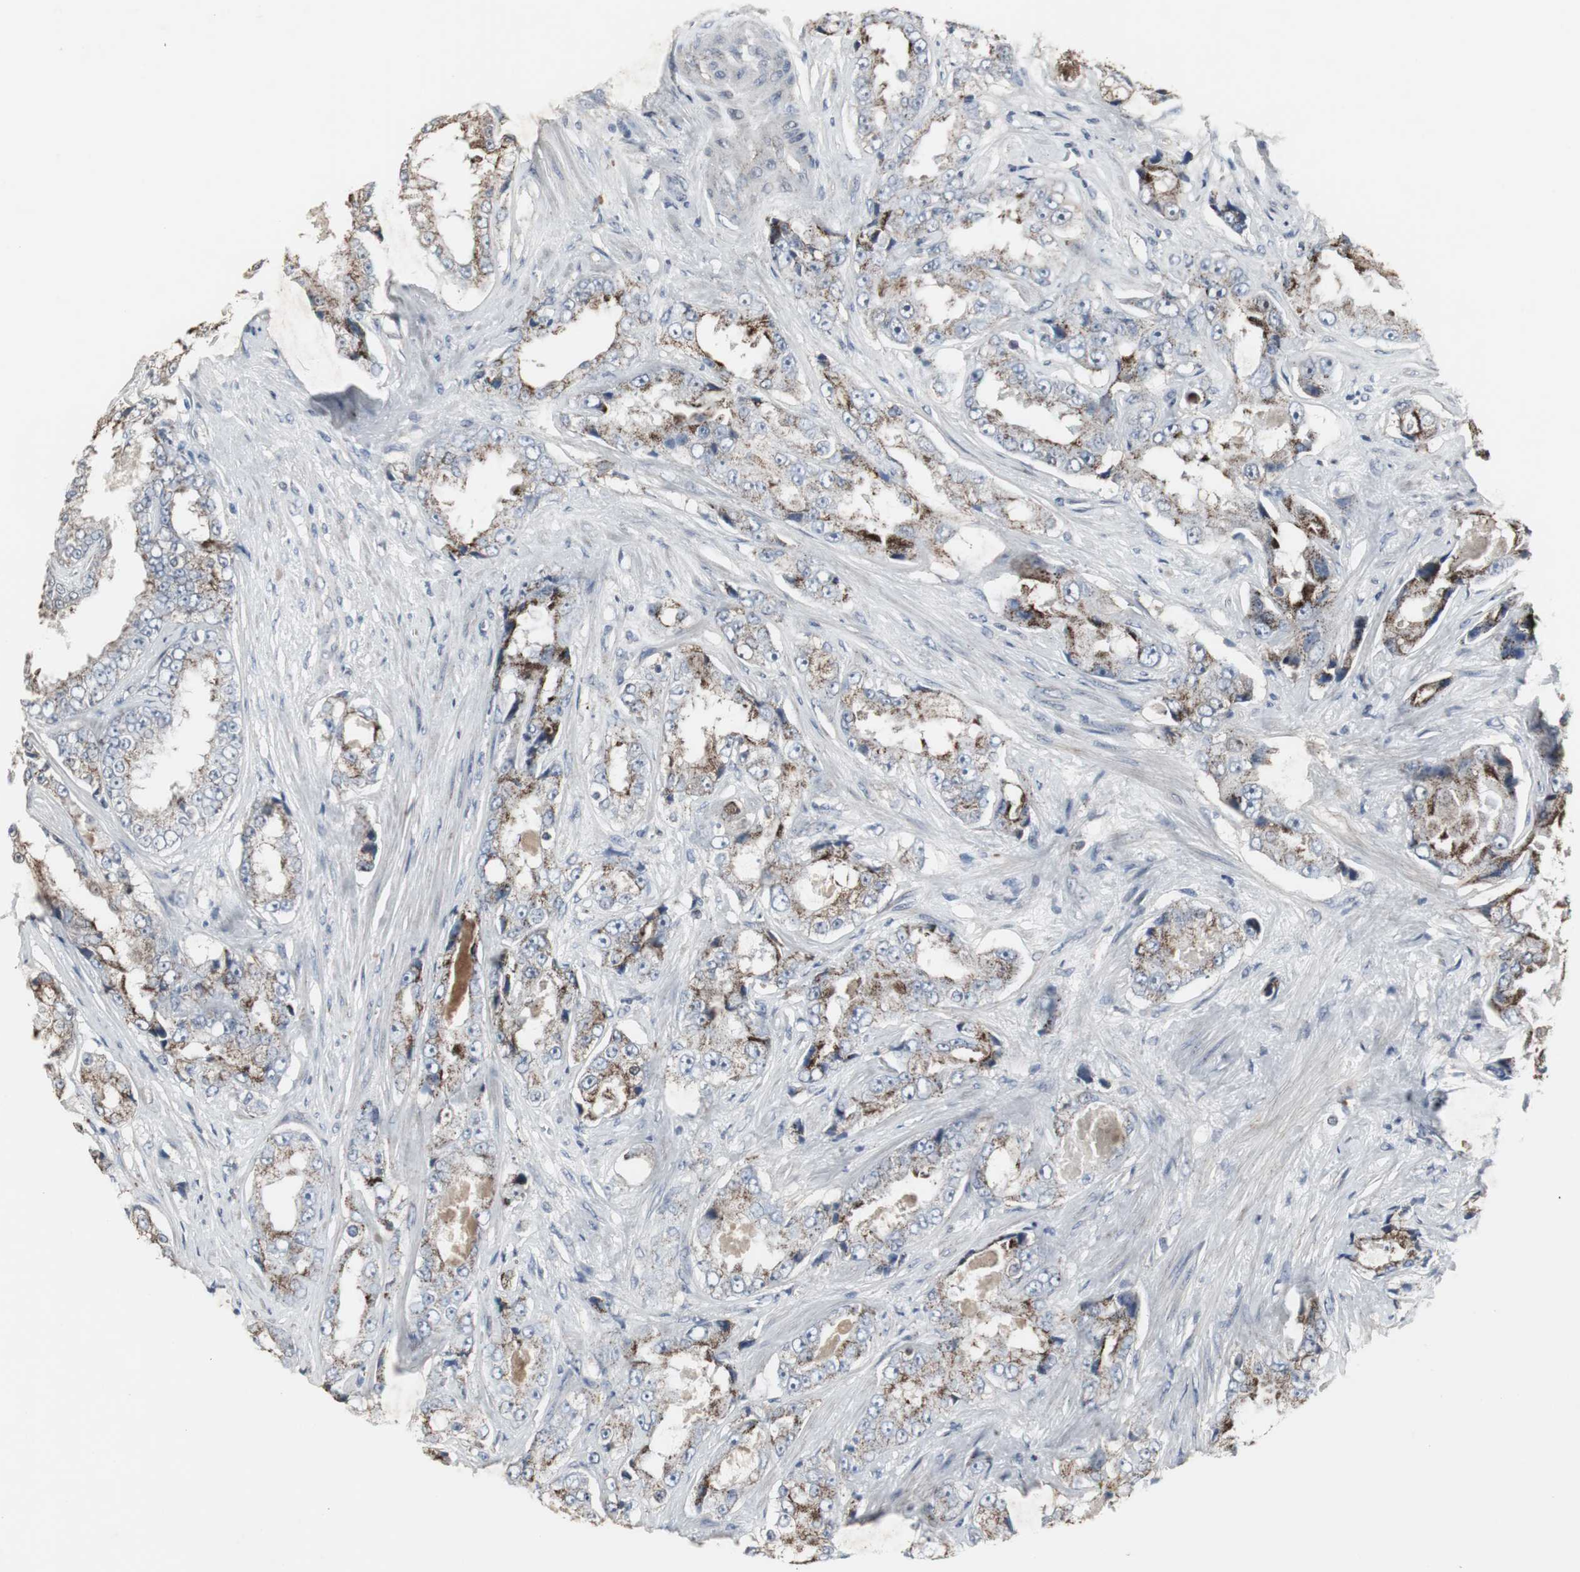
{"staining": {"intensity": "moderate", "quantity": ">75%", "location": "cytoplasmic/membranous"}, "tissue": "prostate cancer", "cell_type": "Tumor cells", "image_type": "cancer", "snomed": [{"axis": "morphology", "description": "Adenocarcinoma, High grade"}, {"axis": "topography", "description": "Prostate"}], "caption": "Immunohistochemical staining of prostate cancer exhibits medium levels of moderate cytoplasmic/membranous protein staining in about >75% of tumor cells.", "gene": "ACAA1", "patient": {"sex": "male", "age": 73}}